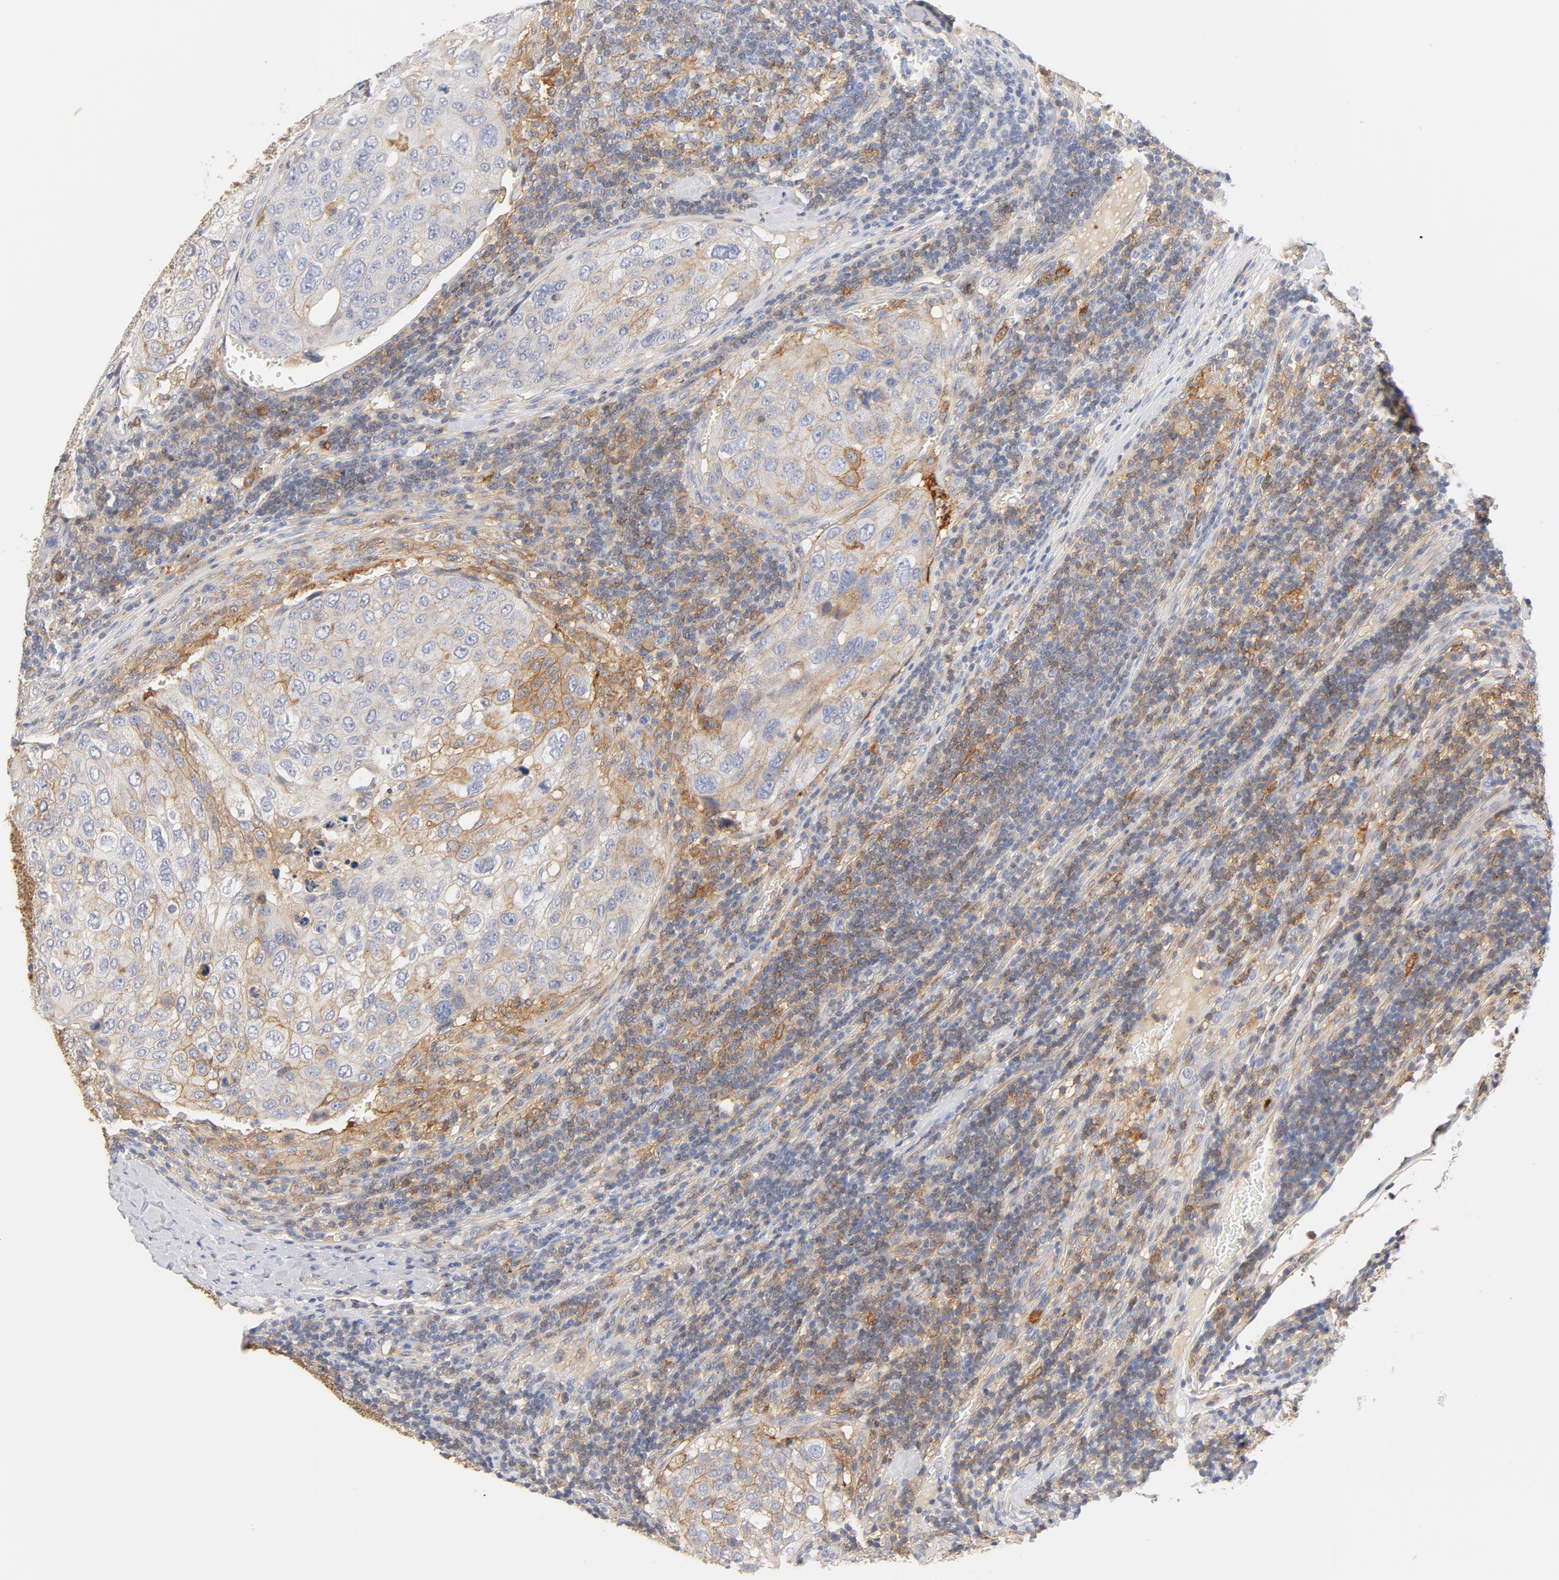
{"staining": {"intensity": "weak", "quantity": ">75%", "location": "cytoplasmic/membranous"}, "tissue": "urothelial cancer", "cell_type": "Tumor cells", "image_type": "cancer", "snomed": [{"axis": "morphology", "description": "Urothelial carcinoma, High grade"}, {"axis": "topography", "description": "Lymph node"}, {"axis": "topography", "description": "Urinary bladder"}], "caption": "Immunohistochemical staining of human urothelial cancer demonstrates weak cytoplasmic/membranous protein positivity in approximately >75% of tumor cells.", "gene": "SRC", "patient": {"sex": "male", "age": 51}}